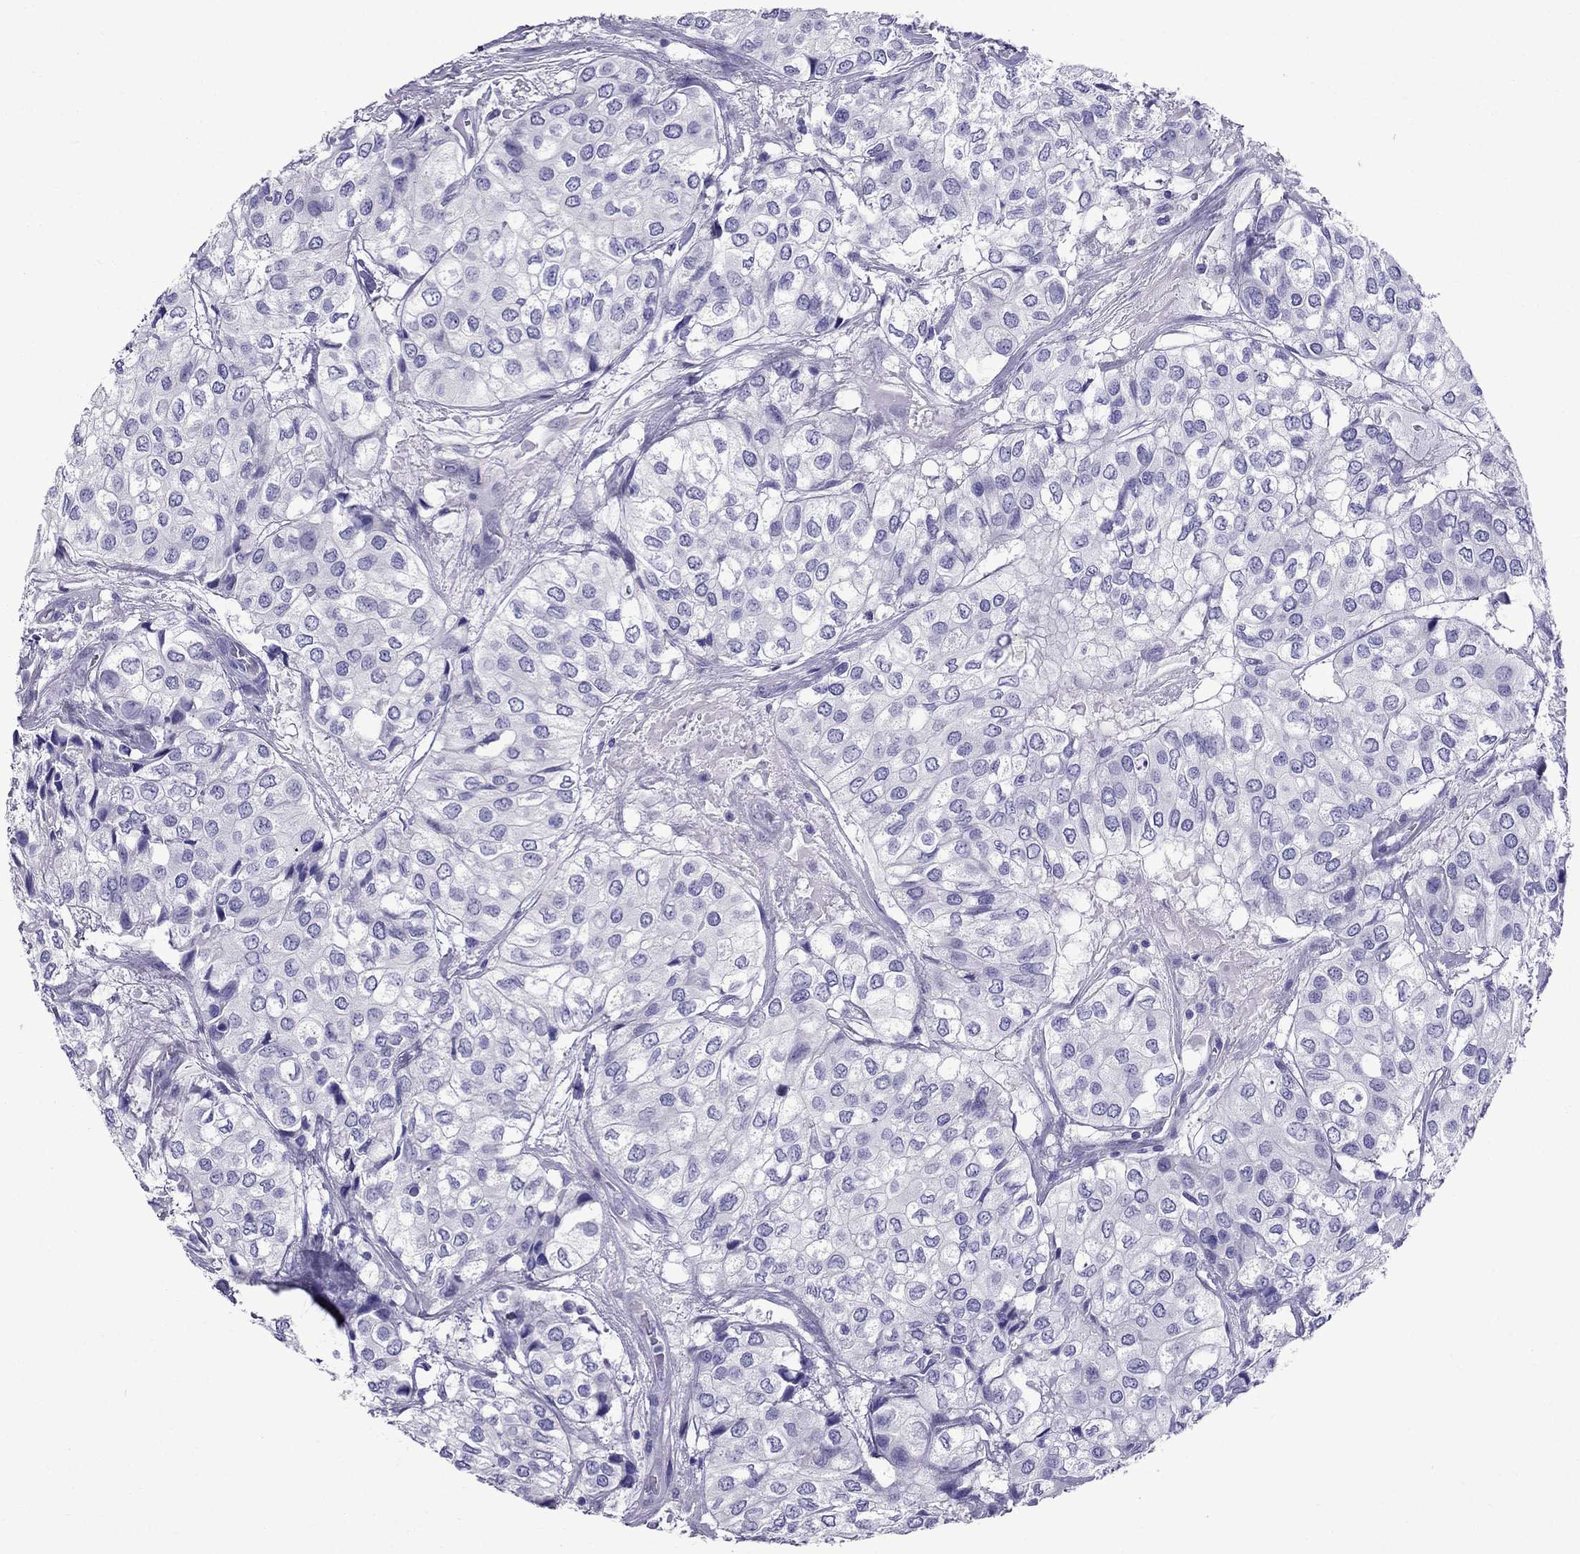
{"staining": {"intensity": "negative", "quantity": "none", "location": "none"}, "tissue": "urothelial cancer", "cell_type": "Tumor cells", "image_type": "cancer", "snomed": [{"axis": "morphology", "description": "Urothelial carcinoma, High grade"}, {"axis": "topography", "description": "Urinary bladder"}], "caption": "This is a image of immunohistochemistry staining of urothelial cancer, which shows no expression in tumor cells.", "gene": "CRYBA1", "patient": {"sex": "male", "age": 73}}